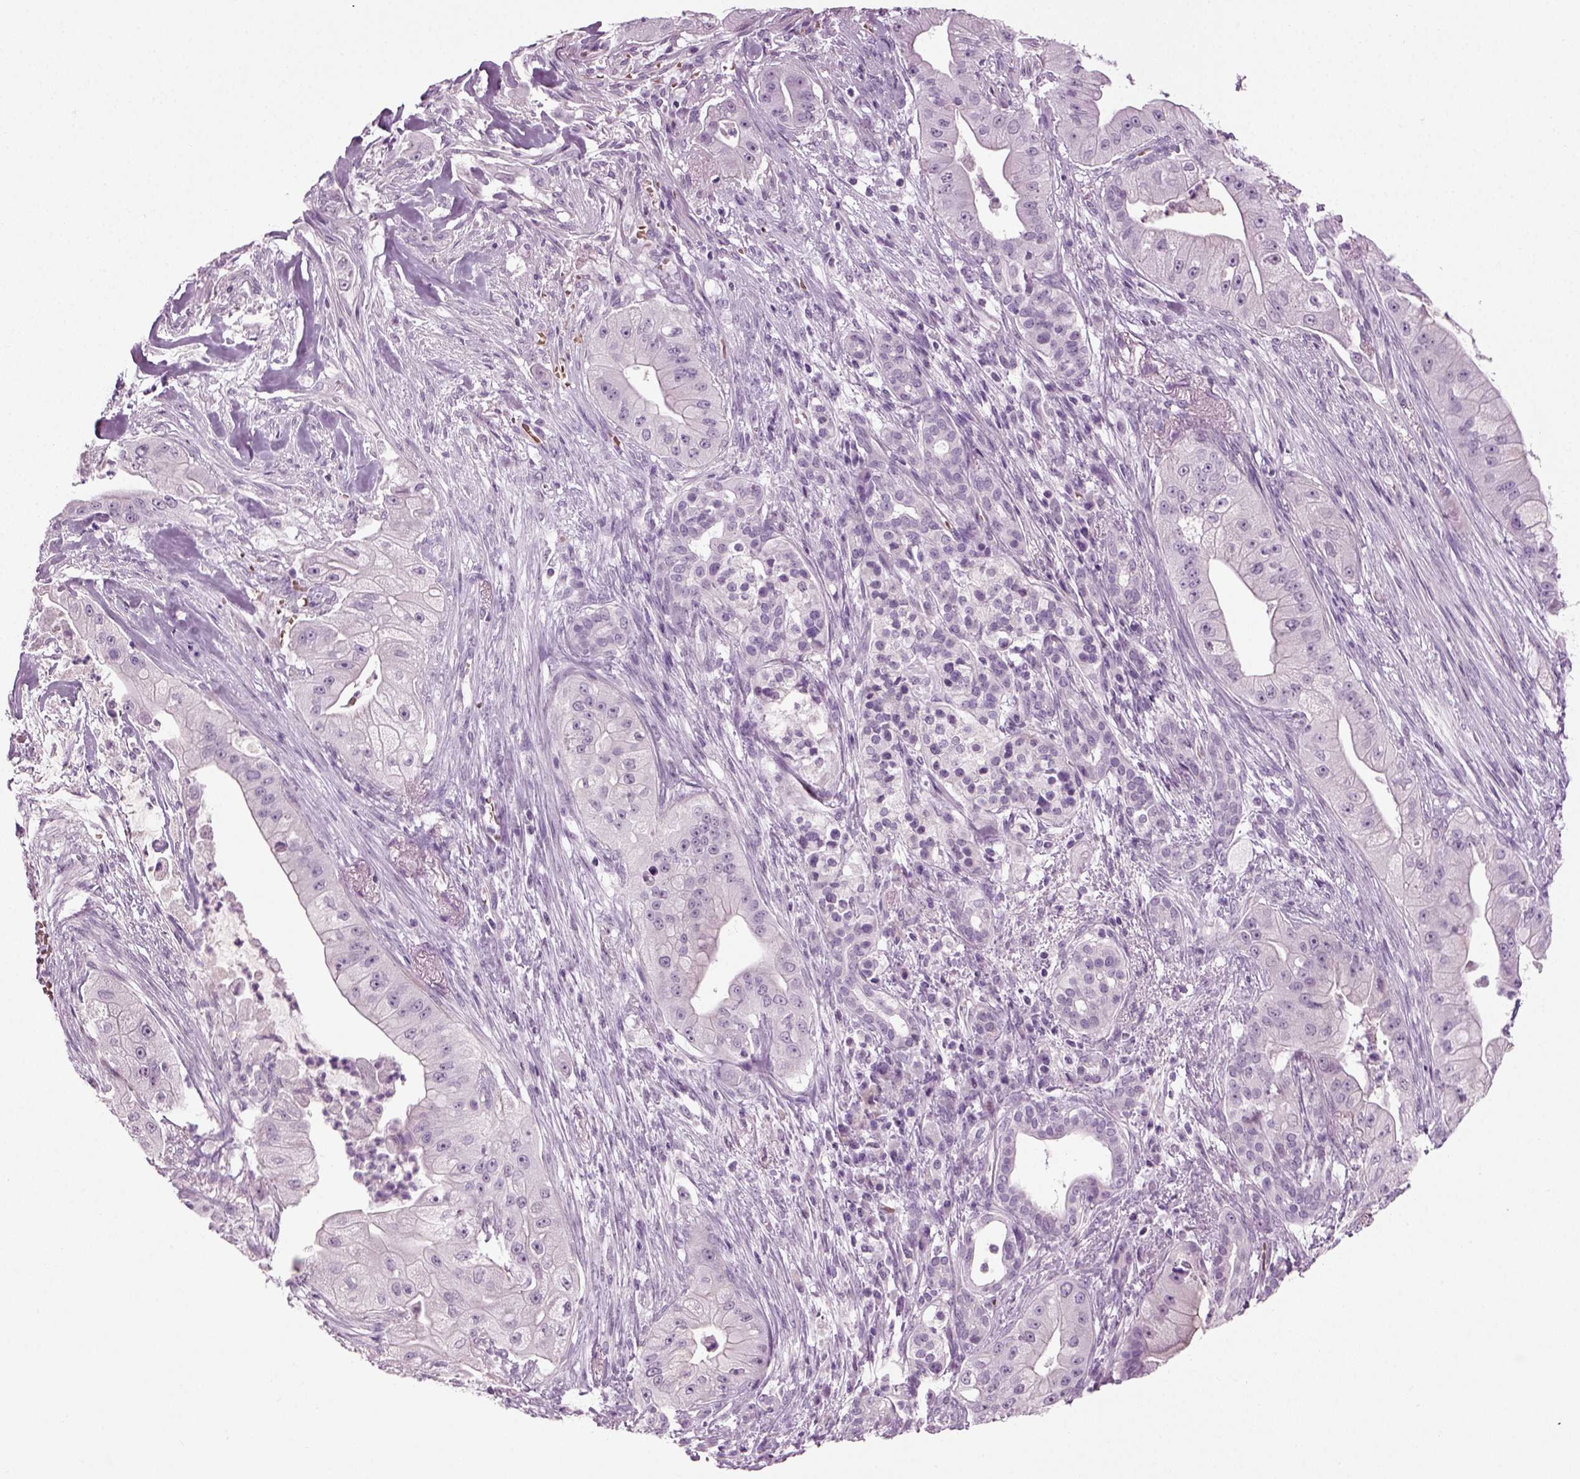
{"staining": {"intensity": "negative", "quantity": "none", "location": "none"}, "tissue": "pancreatic cancer", "cell_type": "Tumor cells", "image_type": "cancer", "snomed": [{"axis": "morphology", "description": "Normal tissue, NOS"}, {"axis": "morphology", "description": "Inflammation, NOS"}, {"axis": "morphology", "description": "Adenocarcinoma, NOS"}, {"axis": "topography", "description": "Pancreas"}], "caption": "This is a photomicrograph of immunohistochemistry staining of pancreatic cancer, which shows no expression in tumor cells.", "gene": "ZC2HC1C", "patient": {"sex": "male", "age": 57}}